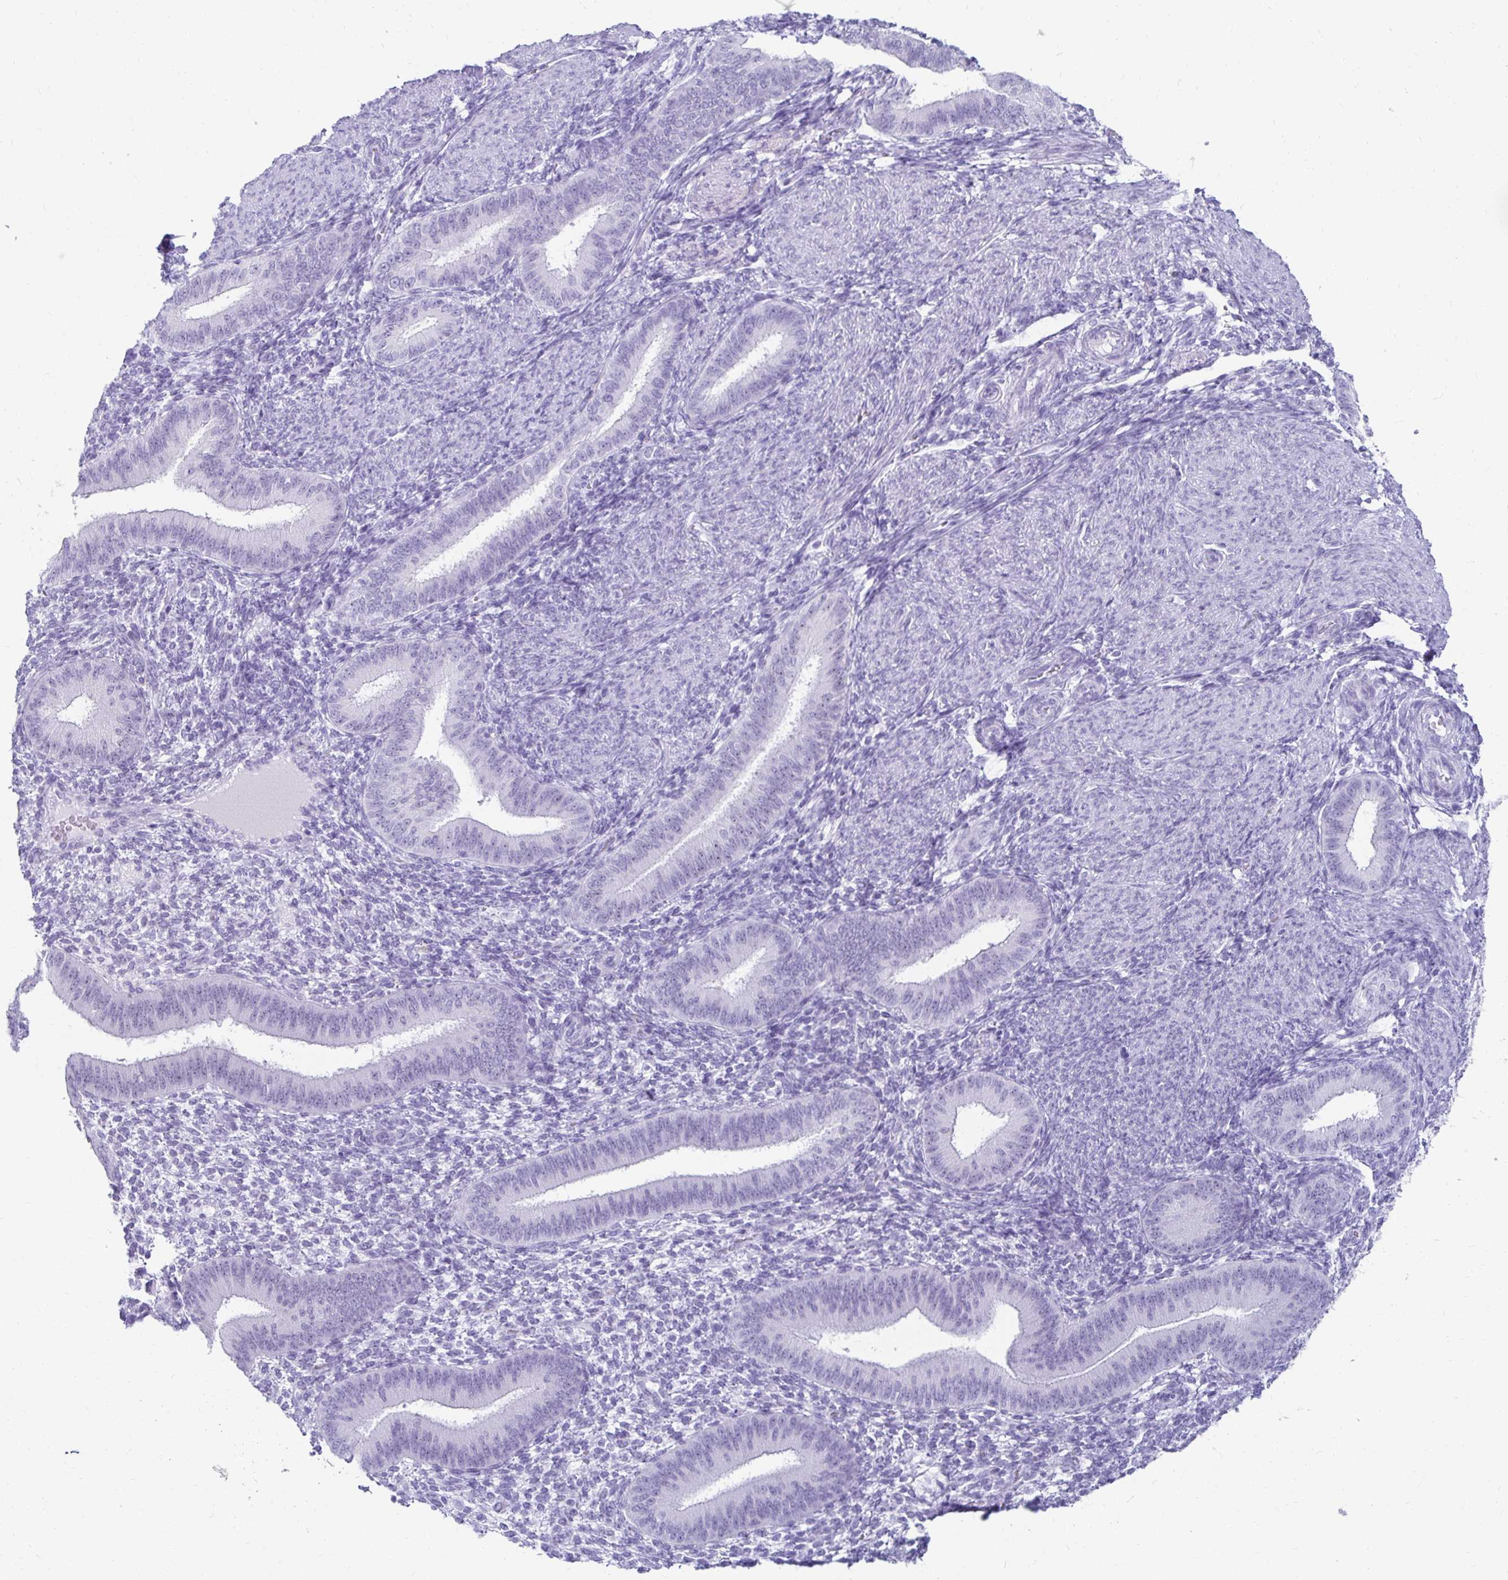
{"staining": {"intensity": "negative", "quantity": "none", "location": "none"}, "tissue": "endometrium", "cell_type": "Cells in endometrial stroma", "image_type": "normal", "snomed": [{"axis": "morphology", "description": "Normal tissue, NOS"}, {"axis": "topography", "description": "Endometrium"}], "caption": "IHC histopathology image of benign endometrium: endometrium stained with DAB (3,3'-diaminobenzidine) shows no significant protein expression in cells in endometrial stroma.", "gene": "CST6", "patient": {"sex": "female", "age": 39}}